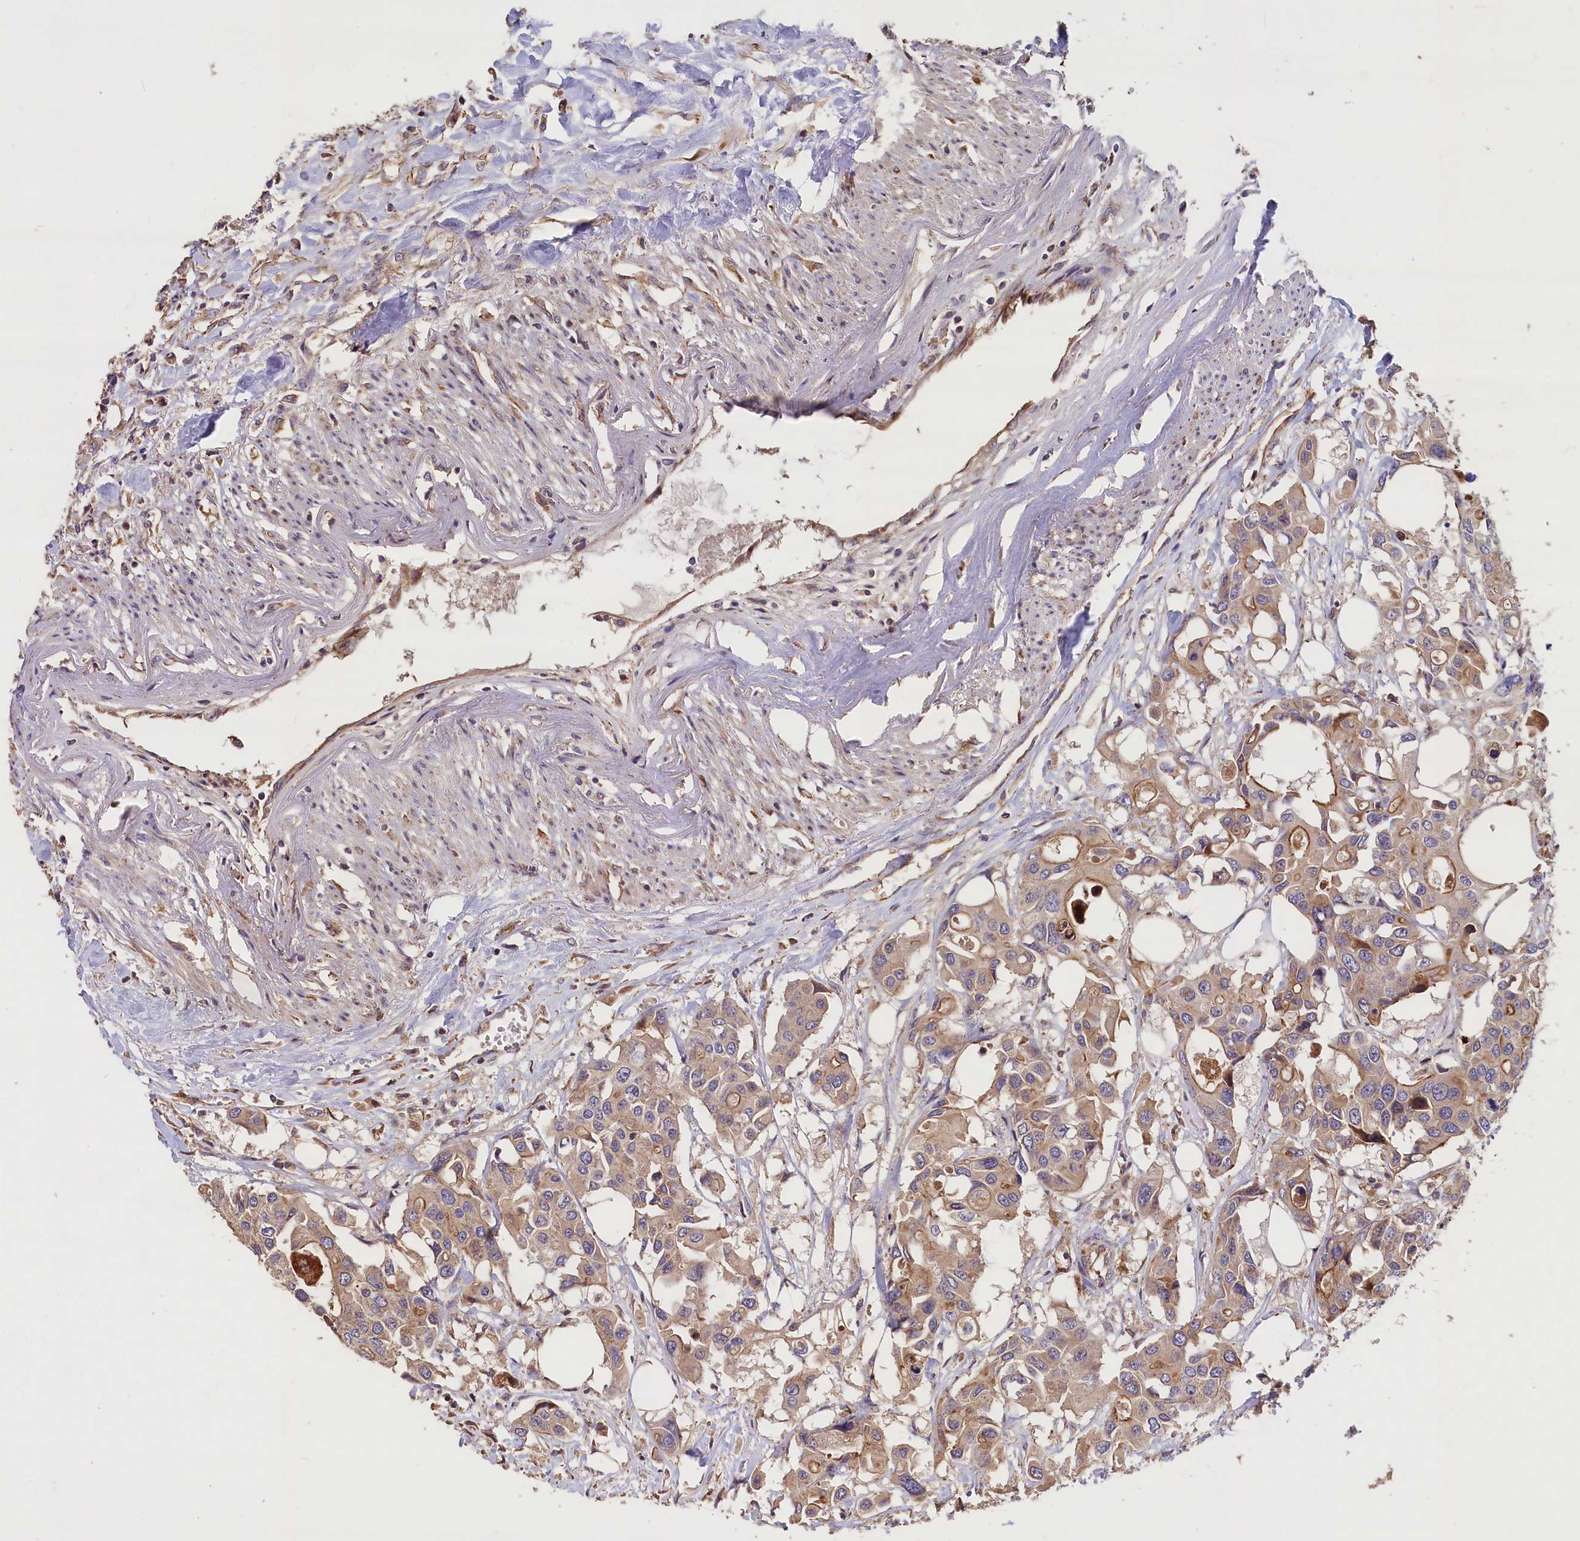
{"staining": {"intensity": "moderate", "quantity": "<25%", "location": "cytoplasmic/membranous"}, "tissue": "colorectal cancer", "cell_type": "Tumor cells", "image_type": "cancer", "snomed": [{"axis": "morphology", "description": "Adenocarcinoma, NOS"}, {"axis": "topography", "description": "Colon"}], "caption": "Protein staining of colorectal adenocarcinoma tissue displays moderate cytoplasmic/membranous positivity in about <25% of tumor cells.", "gene": "ERMARD", "patient": {"sex": "male", "age": 77}}